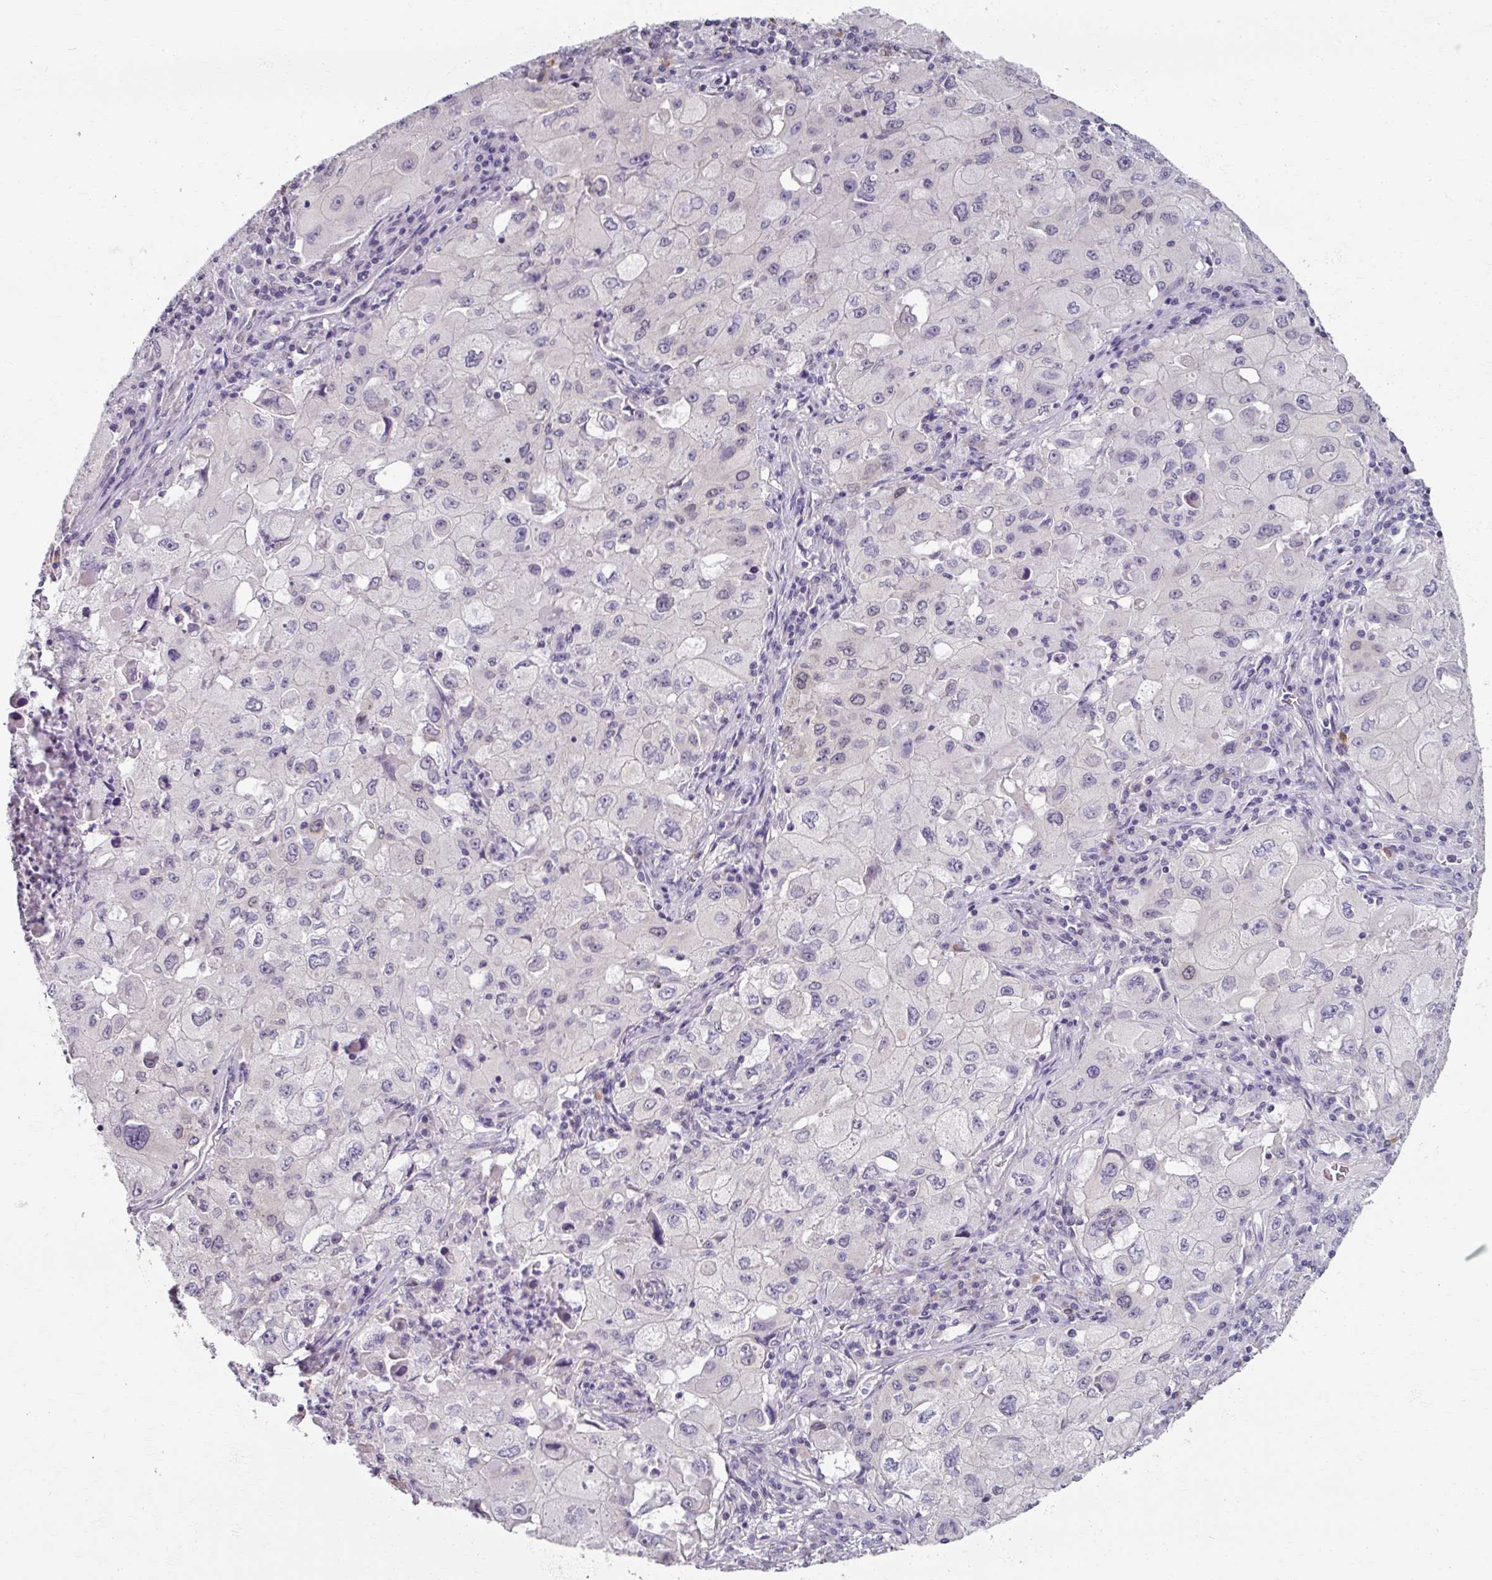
{"staining": {"intensity": "negative", "quantity": "none", "location": "none"}, "tissue": "lung cancer", "cell_type": "Tumor cells", "image_type": "cancer", "snomed": [{"axis": "morphology", "description": "Squamous cell carcinoma, NOS"}, {"axis": "topography", "description": "Lung"}], "caption": "Protein analysis of squamous cell carcinoma (lung) shows no significant positivity in tumor cells.", "gene": "RIPOR3", "patient": {"sex": "male", "age": 63}}